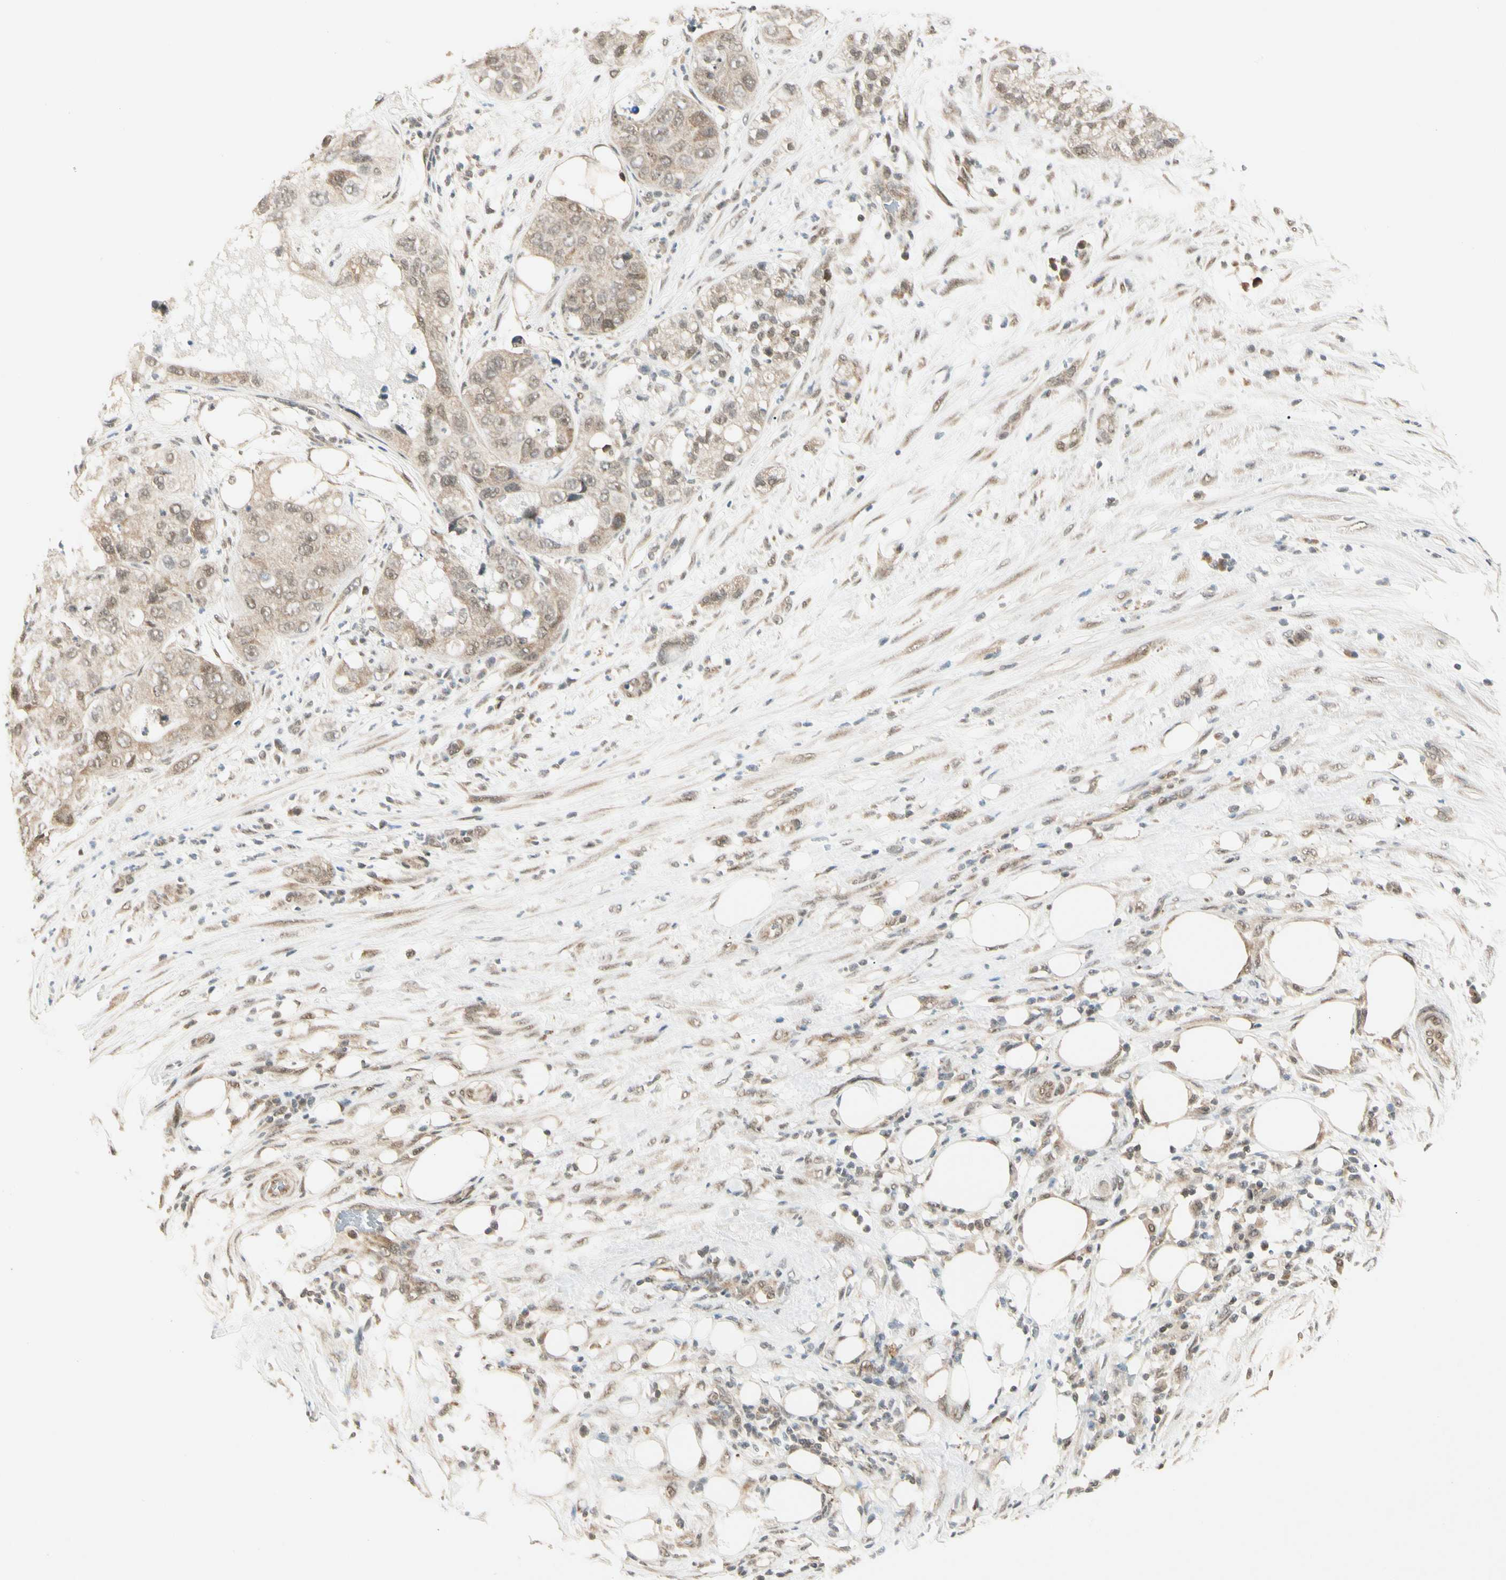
{"staining": {"intensity": "weak", "quantity": ">75%", "location": "cytoplasmic/membranous,nuclear"}, "tissue": "pancreatic cancer", "cell_type": "Tumor cells", "image_type": "cancer", "snomed": [{"axis": "morphology", "description": "Adenocarcinoma, NOS"}, {"axis": "topography", "description": "Pancreas"}], "caption": "Pancreatic adenocarcinoma stained with a protein marker exhibits weak staining in tumor cells.", "gene": "ZSCAN12", "patient": {"sex": "female", "age": 78}}